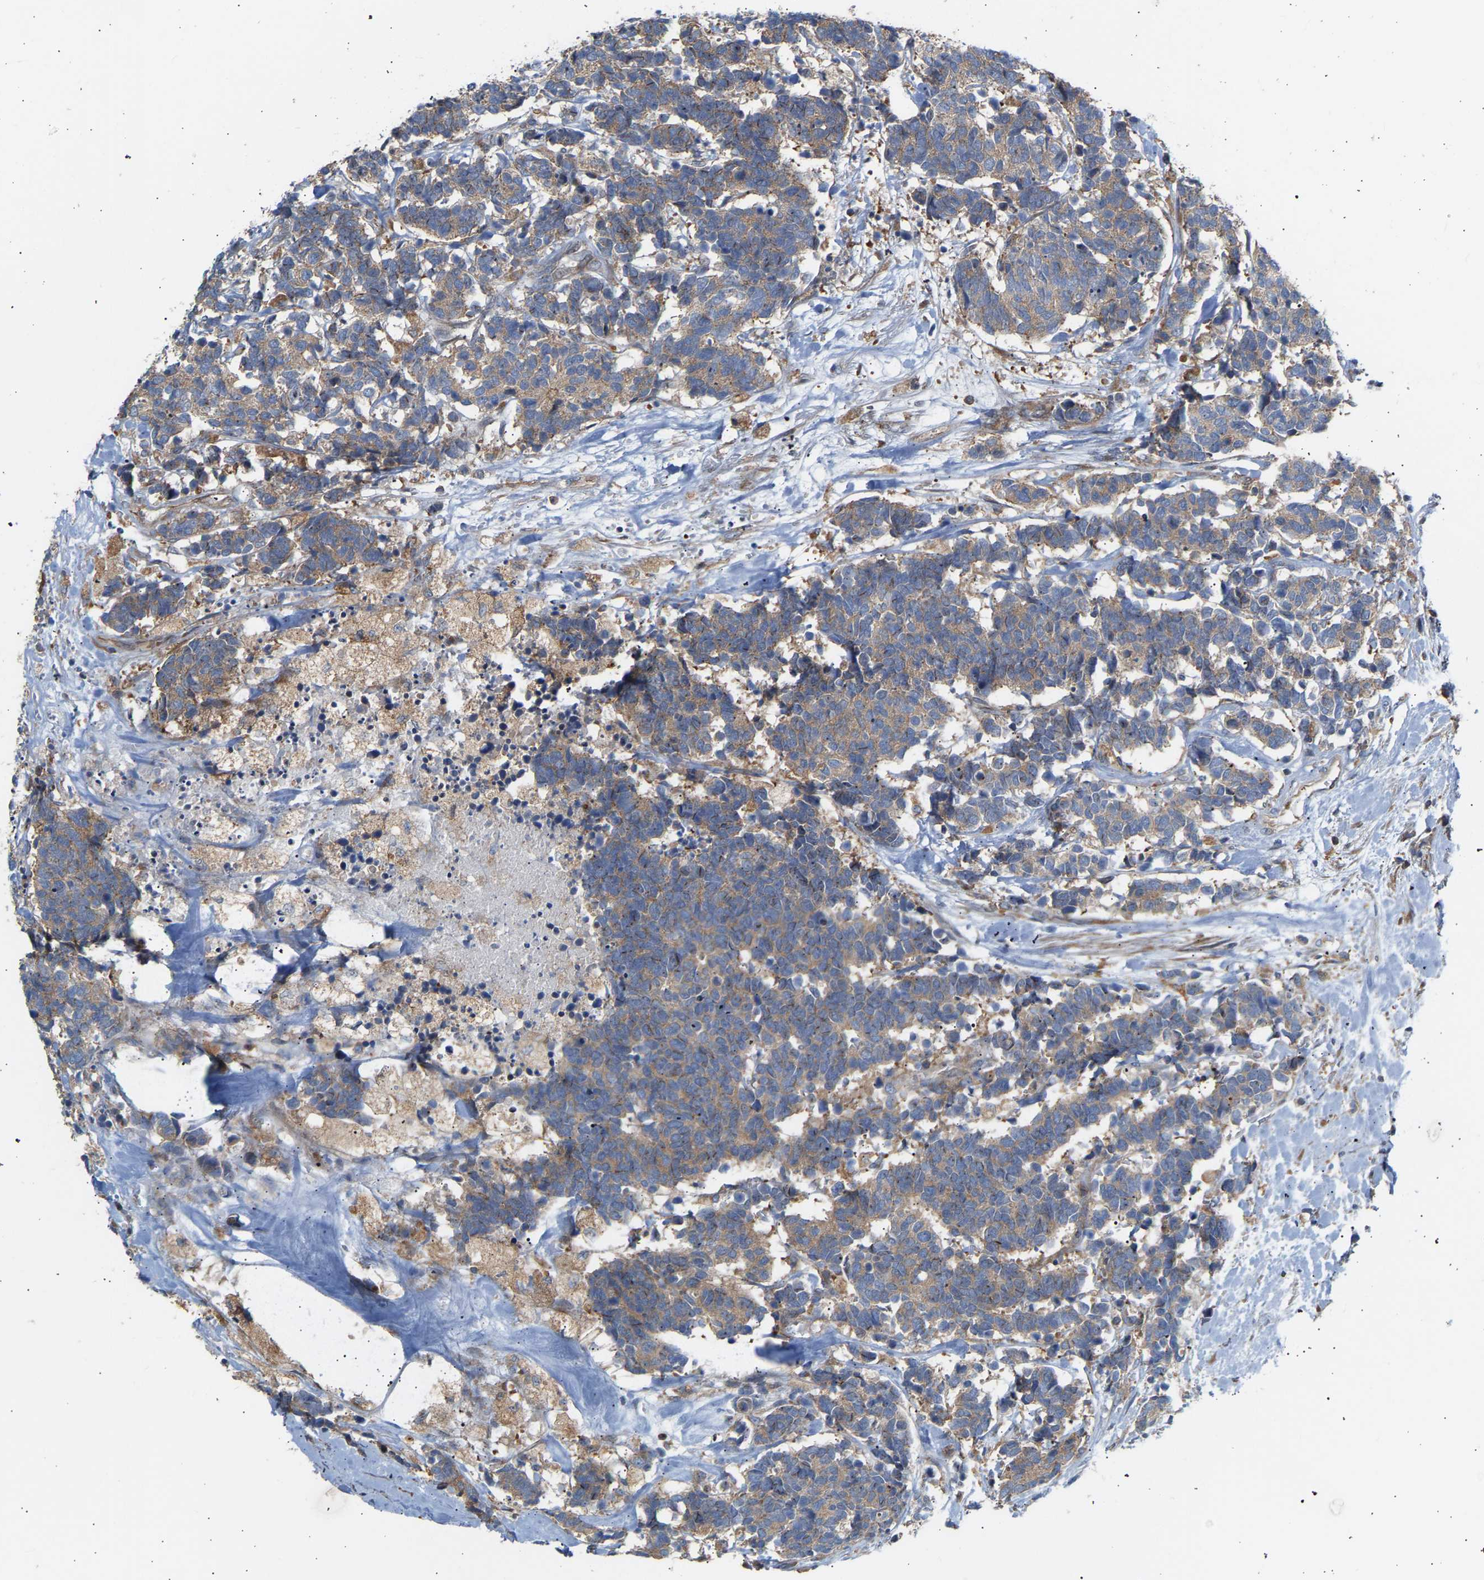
{"staining": {"intensity": "weak", "quantity": ">75%", "location": "cytoplasmic/membranous"}, "tissue": "carcinoid", "cell_type": "Tumor cells", "image_type": "cancer", "snomed": [{"axis": "morphology", "description": "Carcinoma, NOS"}, {"axis": "morphology", "description": "Carcinoid, malignant, NOS"}, {"axis": "topography", "description": "Urinary bladder"}], "caption": "Immunohistochemical staining of carcinoma shows weak cytoplasmic/membranous protein staining in approximately >75% of tumor cells.", "gene": "GCN1", "patient": {"sex": "male", "age": 57}}